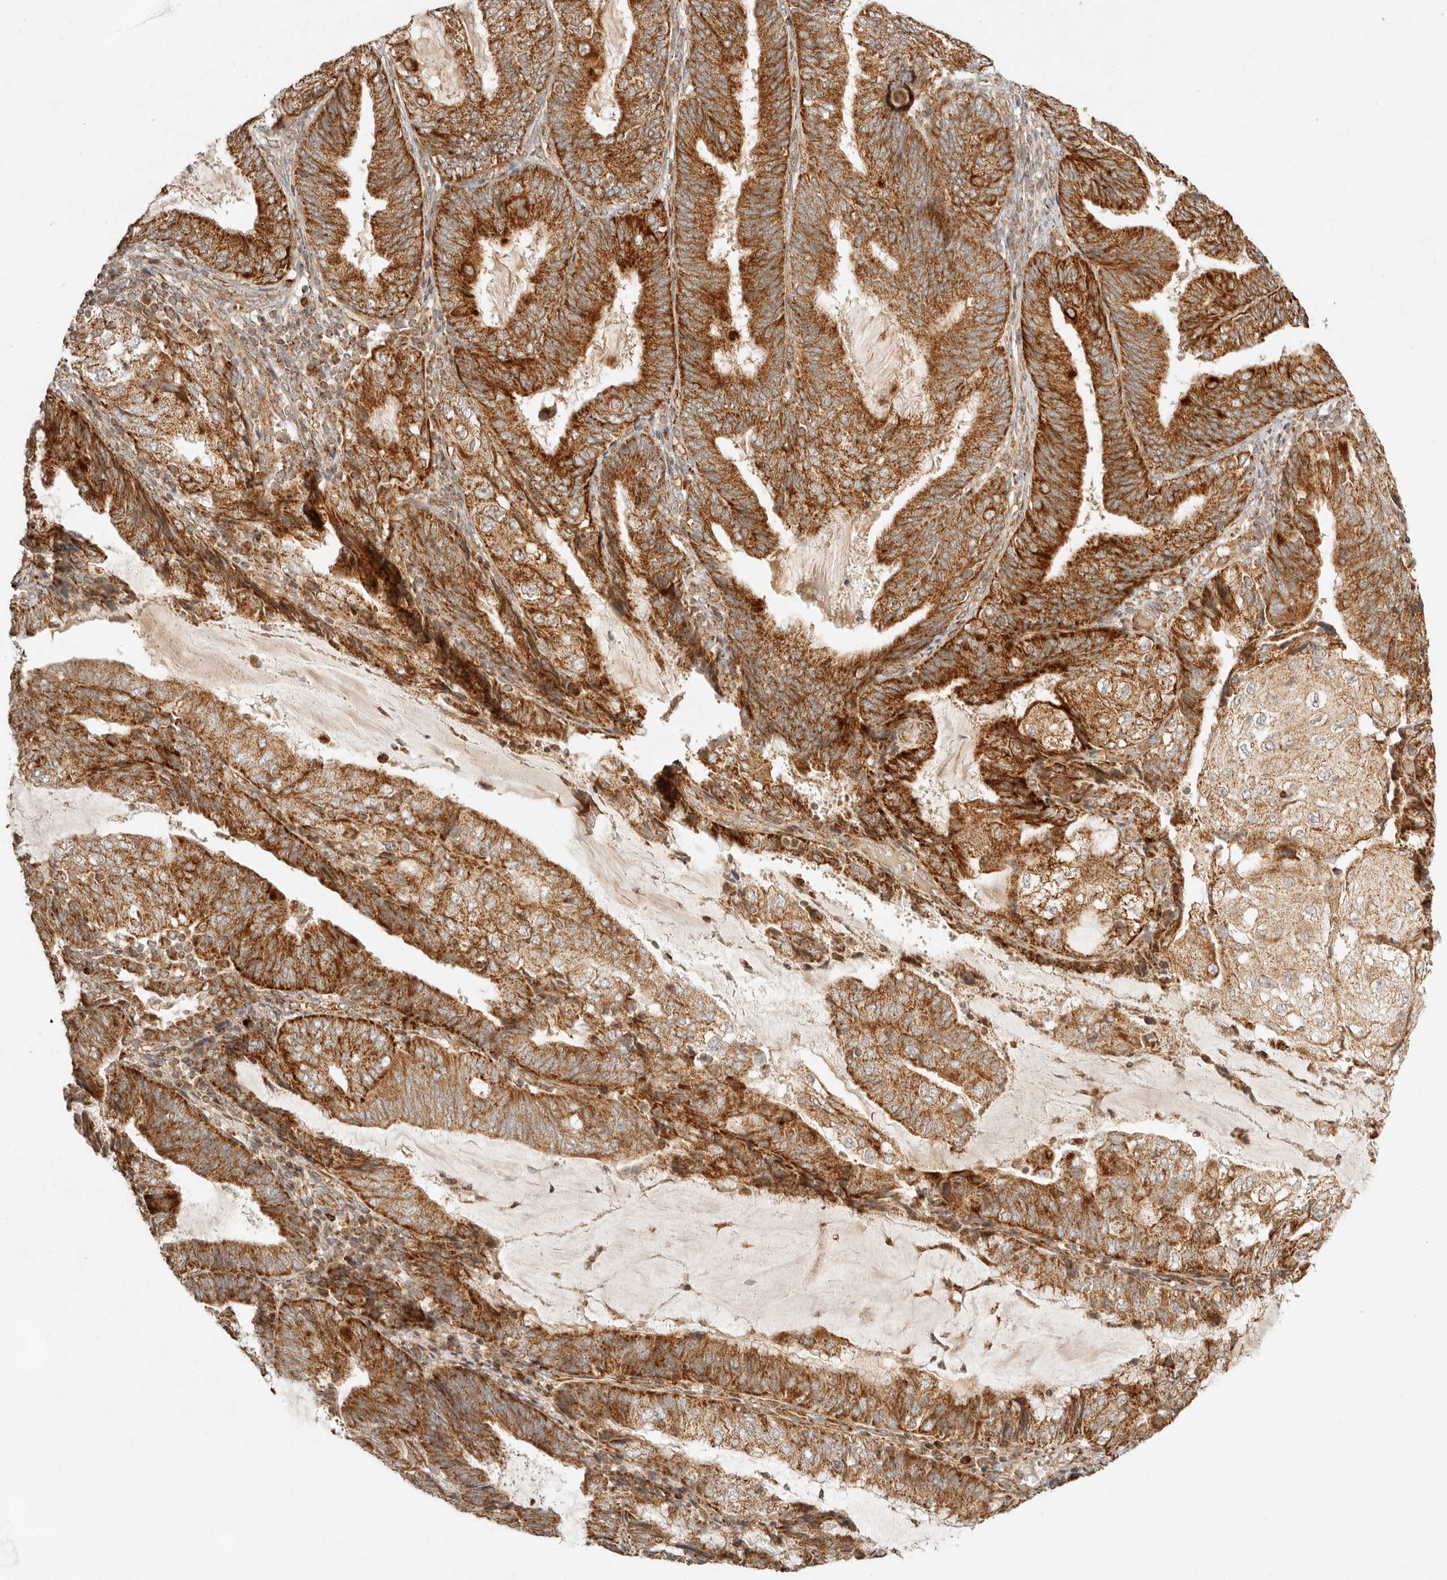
{"staining": {"intensity": "strong", "quantity": ">75%", "location": "cytoplasmic/membranous"}, "tissue": "endometrial cancer", "cell_type": "Tumor cells", "image_type": "cancer", "snomed": [{"axis": "morphology", "description": "Adenocarcinoma, NOS"}, {"axis": "topography", "description": "Endometrium"}], "caption": "There is high levels of strong cytoplasmic/membranous positivity in tumor cells of endometrial cancer (adenocarcinoma), as demonstrated by immunohistochemical staining (brown color).", "gene": "MRPL55", "patient": {"sex": "female", "age": 81}}